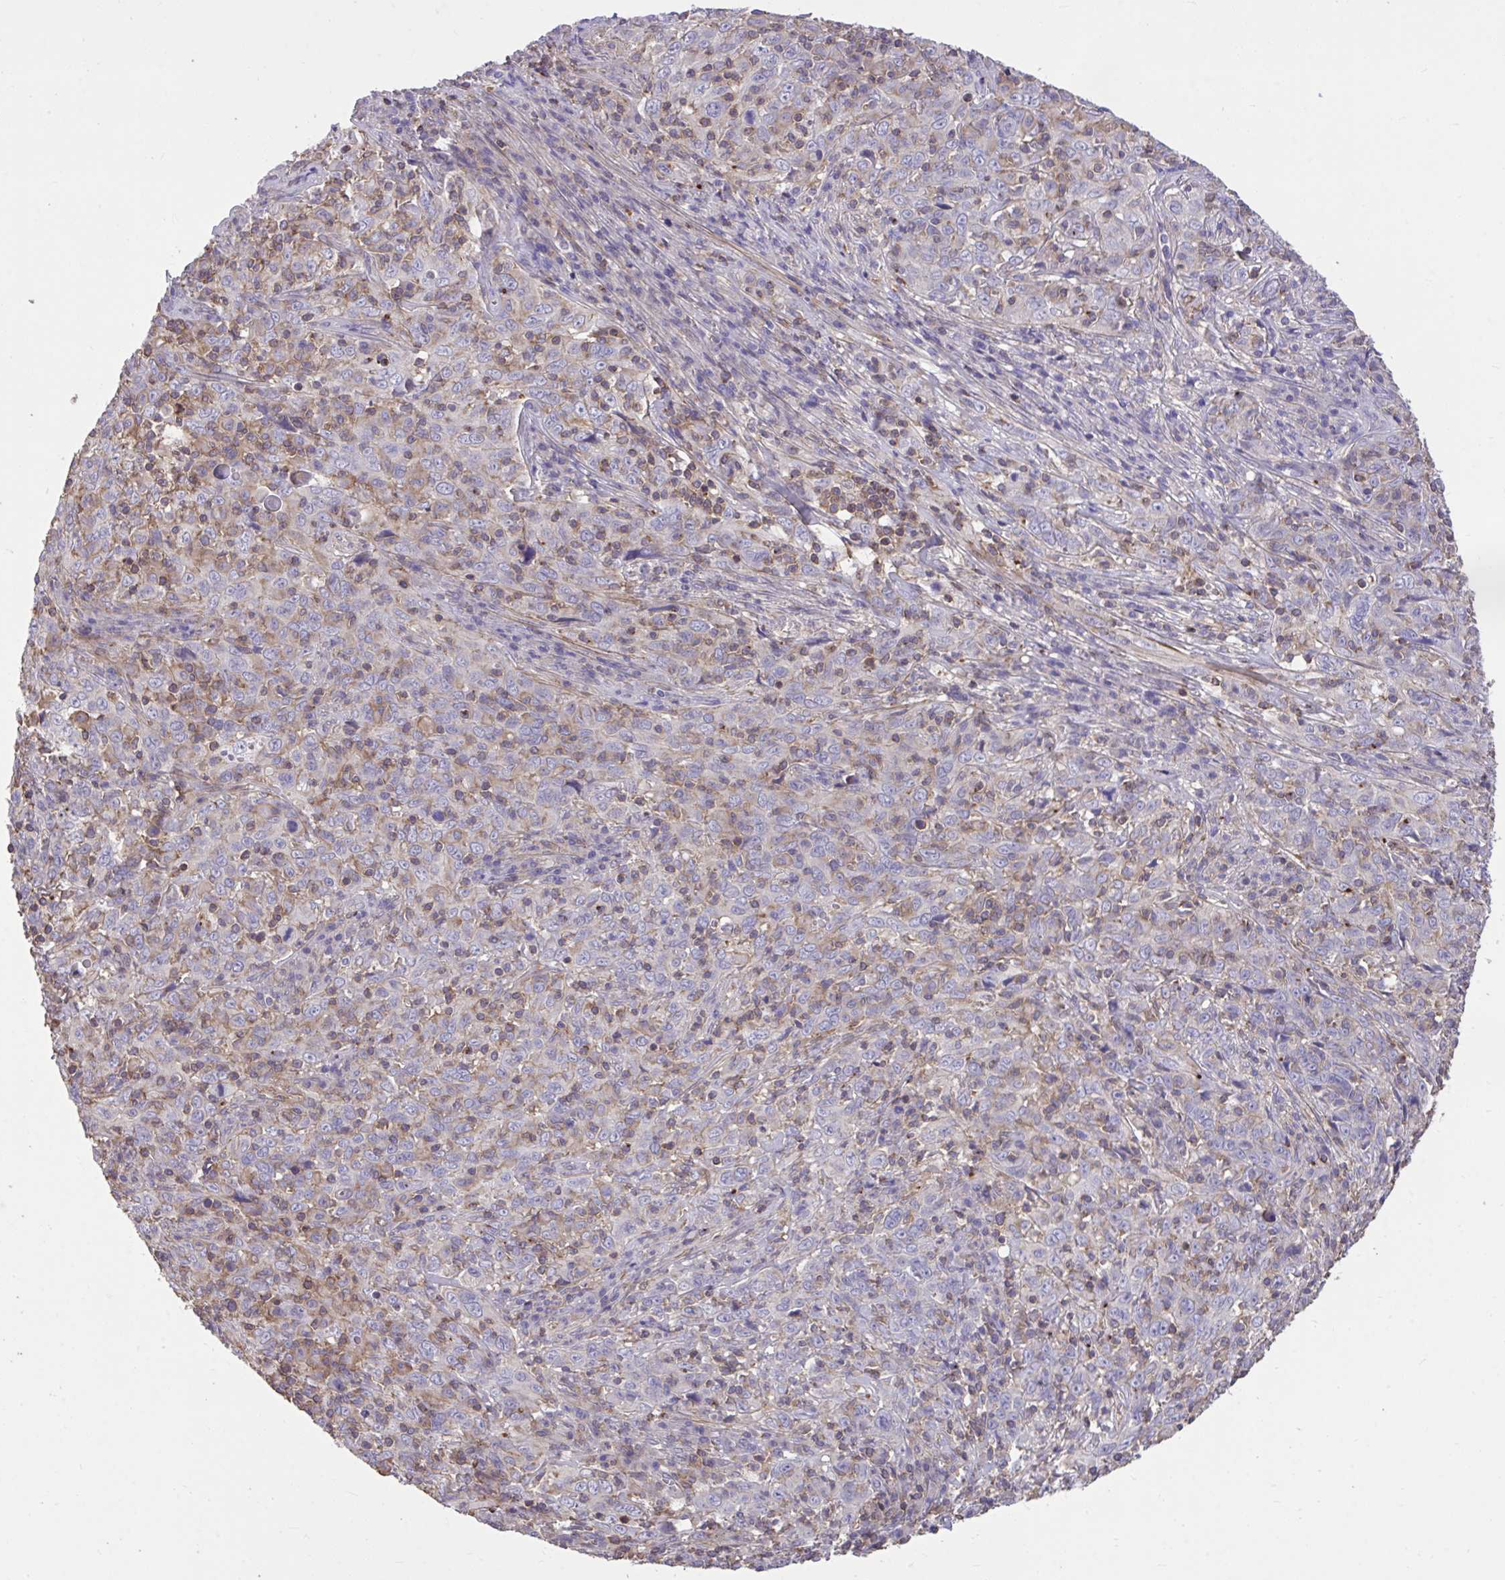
{"staining": {"intensity": "negative", "quantity": "none", "location": "none"}, "tissue": "cervical cancer", "cell_type": "Tumor cells", "image_type": "cancer", "snomed": [{"axis": "morphology", "description": "Squamous cell carcinoma, NOS"}, {"axis": "topography", "description": "Cervix"}], "caption": "A micrograph of human cervical cancer (squamous cell carcinoma) is negative for staining in tumor cells. Nuclei are stained in blue.", "gene": "IGFL2", "patient": {"sex": "female", "age": 46}}